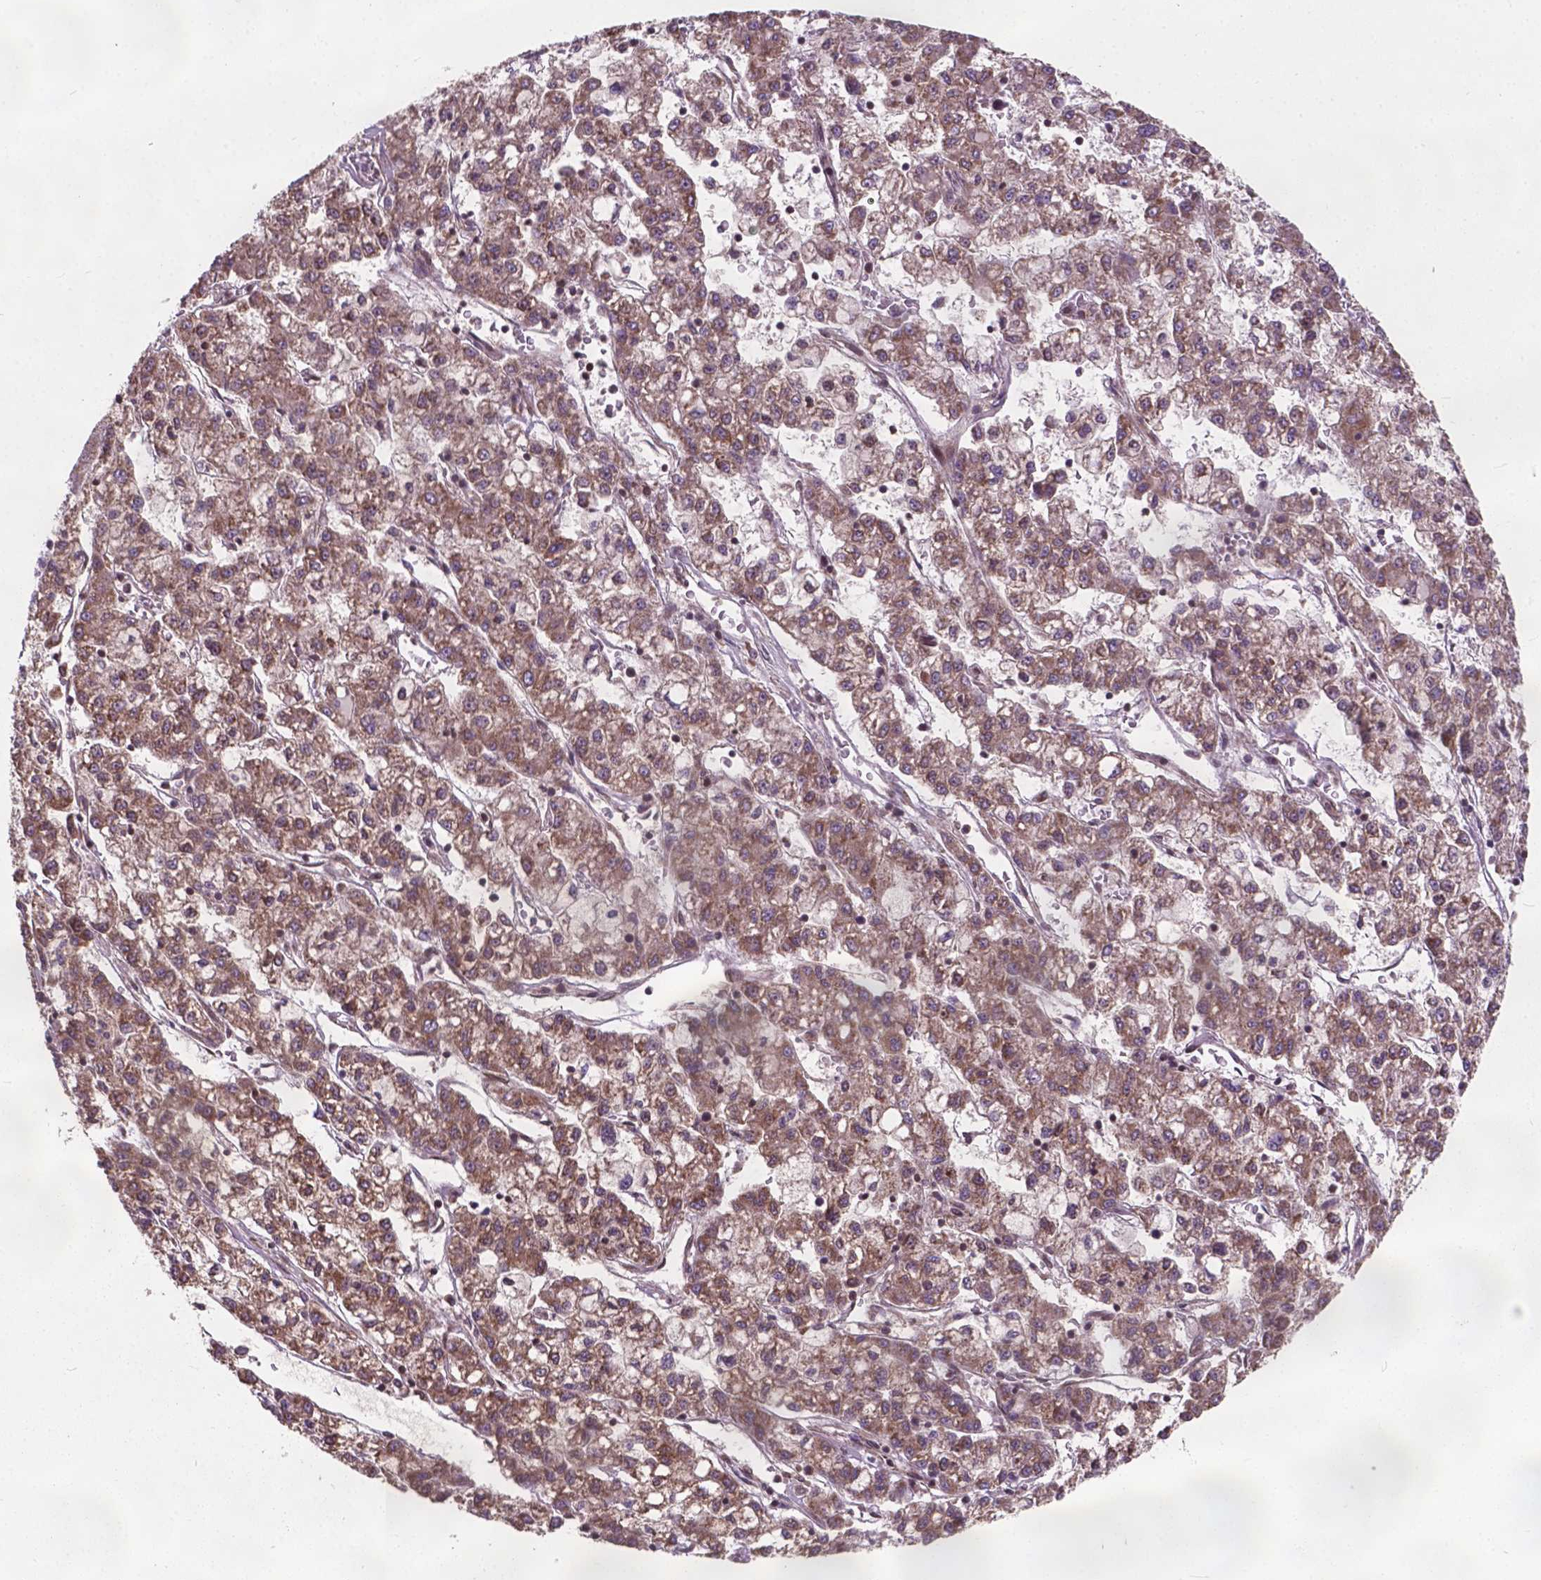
{"staining": {"intensity": "moderate", "quantity": "25%-75%", "location": "cytoplasmic/membranous"}, "tissue": "liver cancer", "cell_type": "Tumor cells", "image_type": "cancer", "snomed": [{"axis": "morphology", "description": "Carcinoma, Hepatocellular, NOS"}, {"axis": "topography", "description": "Liver"}], "caption": "Liver cancer tissue reveals moderate cytoplasmic/membranous staining in approximately 25%-75% of tumor cells, visualized by immunohistochemistry. (Brightfield microscopy of DAB IHC at high magnification).", "gene": "MRPL33", "patient": {"sex": "male", "age": 40}}